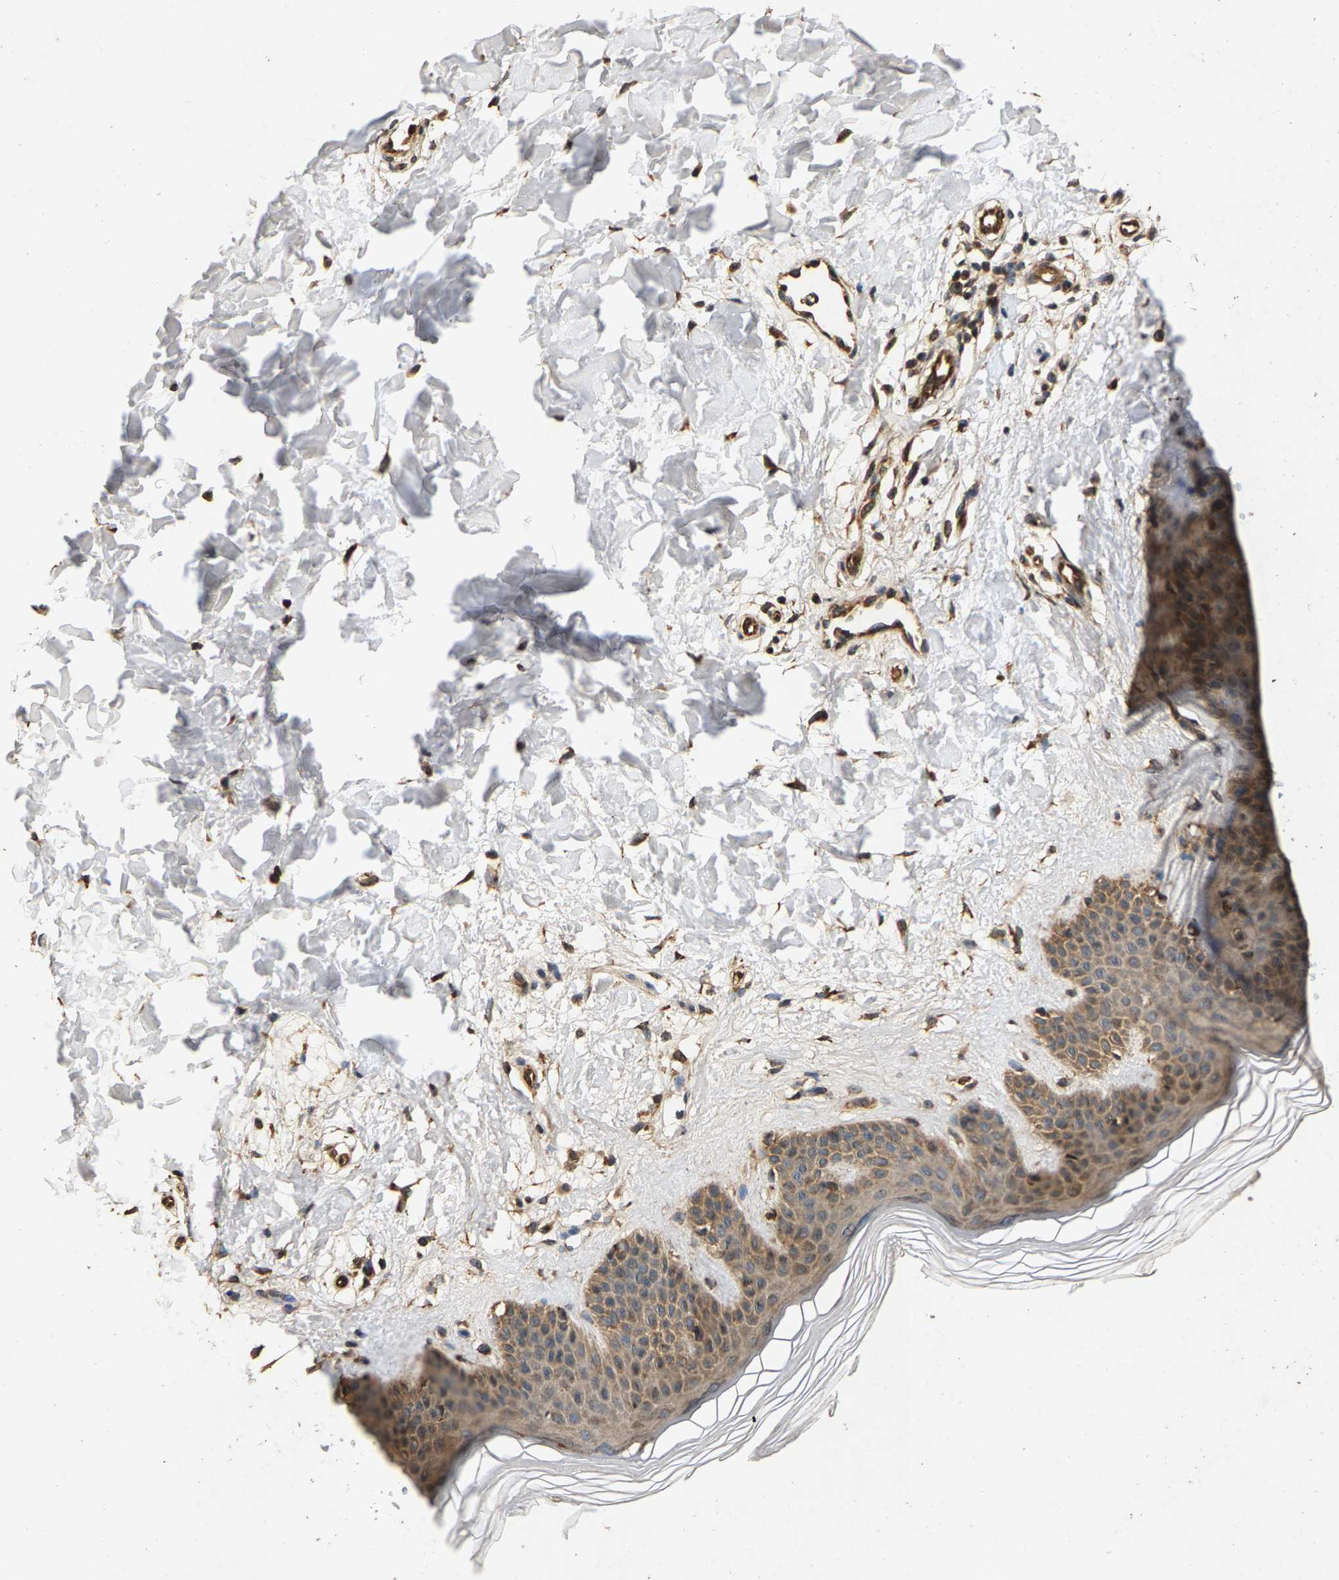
{"staining": {"intensity": "moderate", "quantity": ">75%", "location": "cytoplasmic/membranous"}, "tissue": "skin", "cell_type": "Fibroblasts", "image_type": "normal", "snomed": [{"axis": "morphology", "description": "Normal tissue, NOS"}, {"axis": "morphology", "description": "Malignant melanoma, Metastatic site"}, {"axis": "topography", "description": "Skin"}], "caption": "Fibroblasts exhibit medium levels of moderate cytoplasmic/membranous positivity in about >75% of cells in benign skin.", "gene": "CIDEC", "patient": {"sex": "male", "age": 41}}